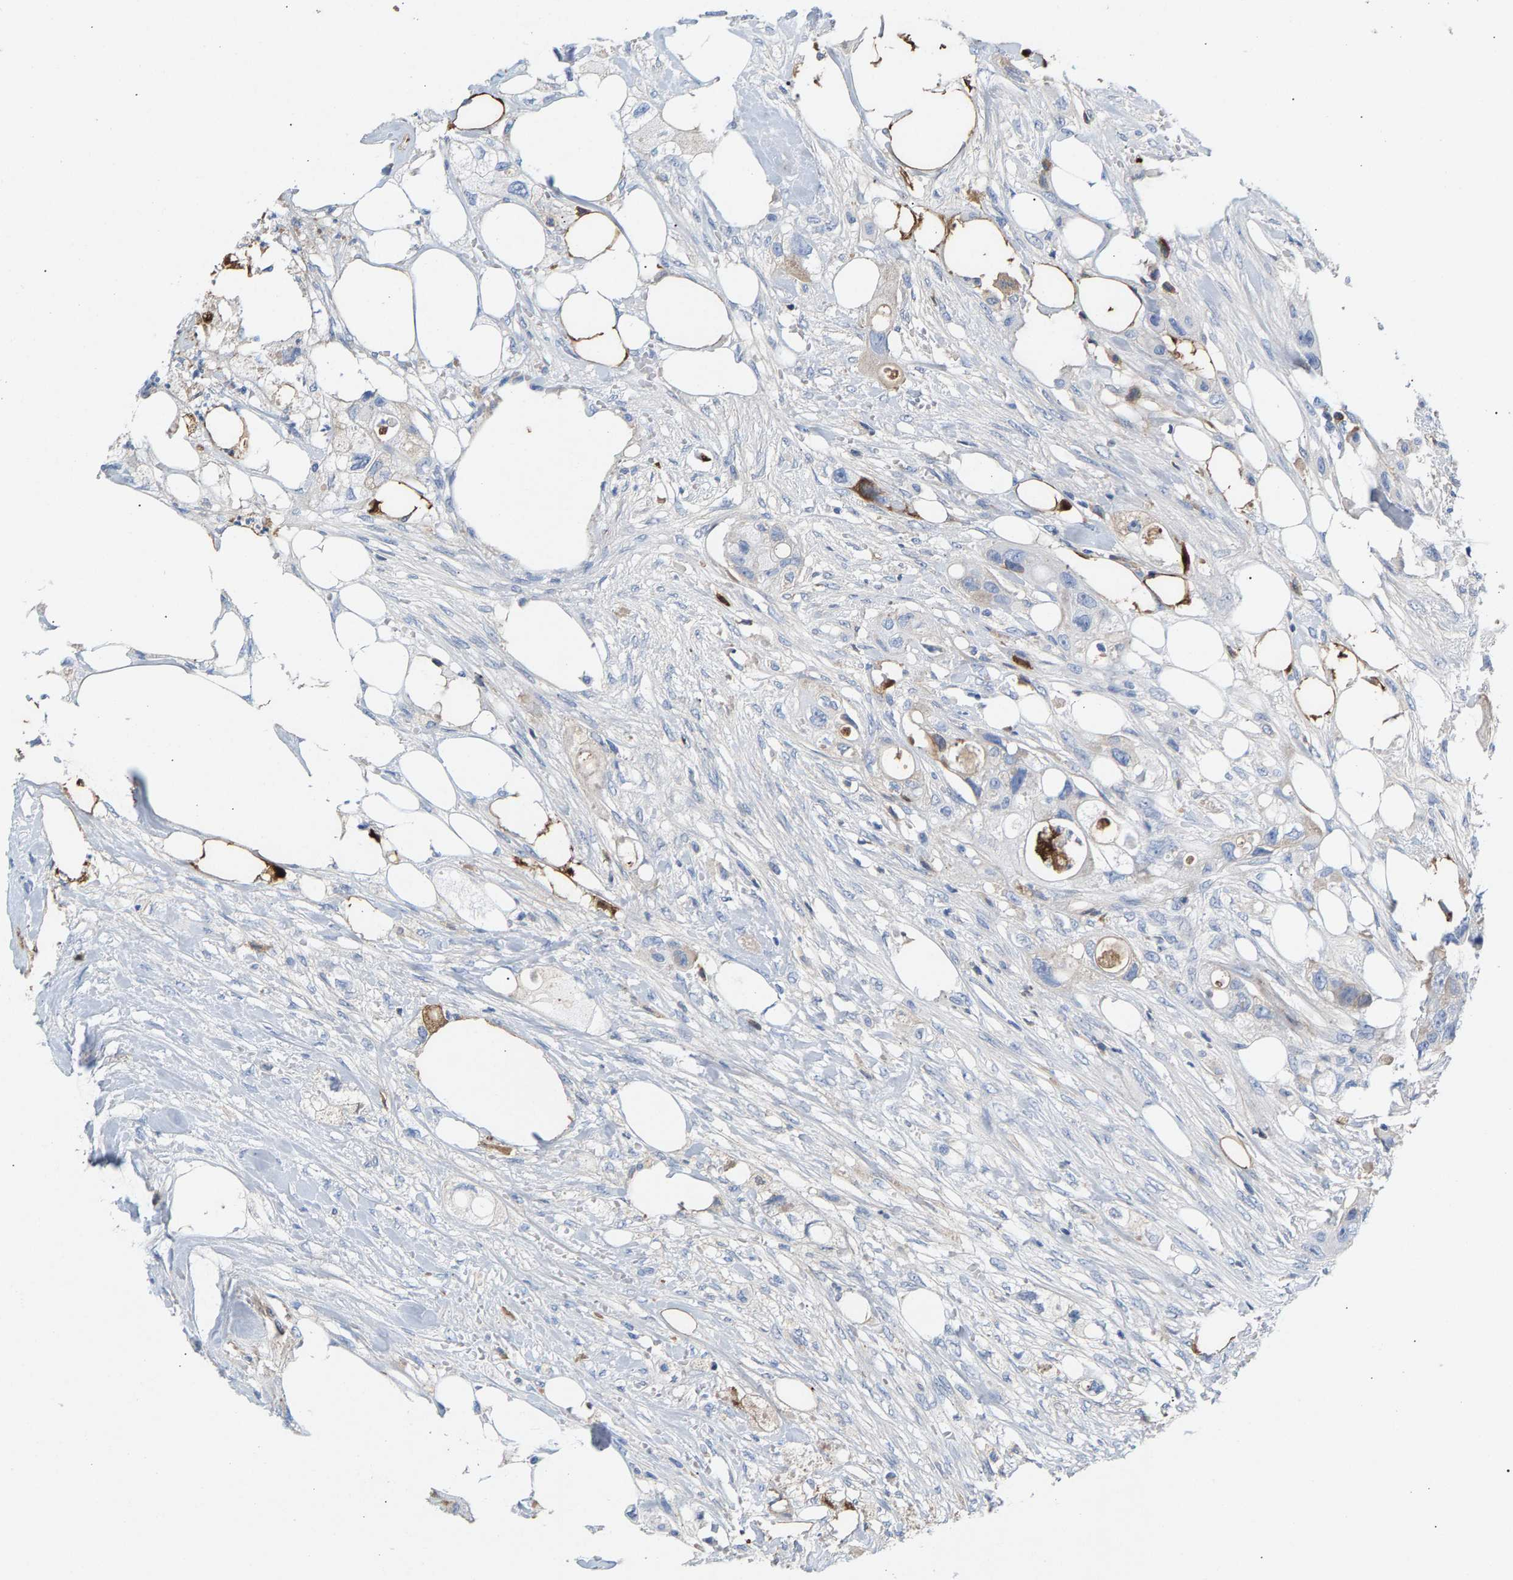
{"staining": {"intensity": "weak", "quantity": "<25%", "location": "cytoplasmic/membranous"}, "tissue": "colorectal cancer", "cell_type": "Tumor cells", "image_type": "cancer", "snomed": [{"axis": "morphology", "description": "Adenocarcinoma, NOS"}, {"axis": "topography", "description": "Colon"}], "caption": "This is an immunohistochemistry (IHC) photomicrograph of human colorectal cancer (adenocarcinoma). There is no expression in tumor cells.", "gene": "APOH", "patient": {"sex": "female", "age": 57}}